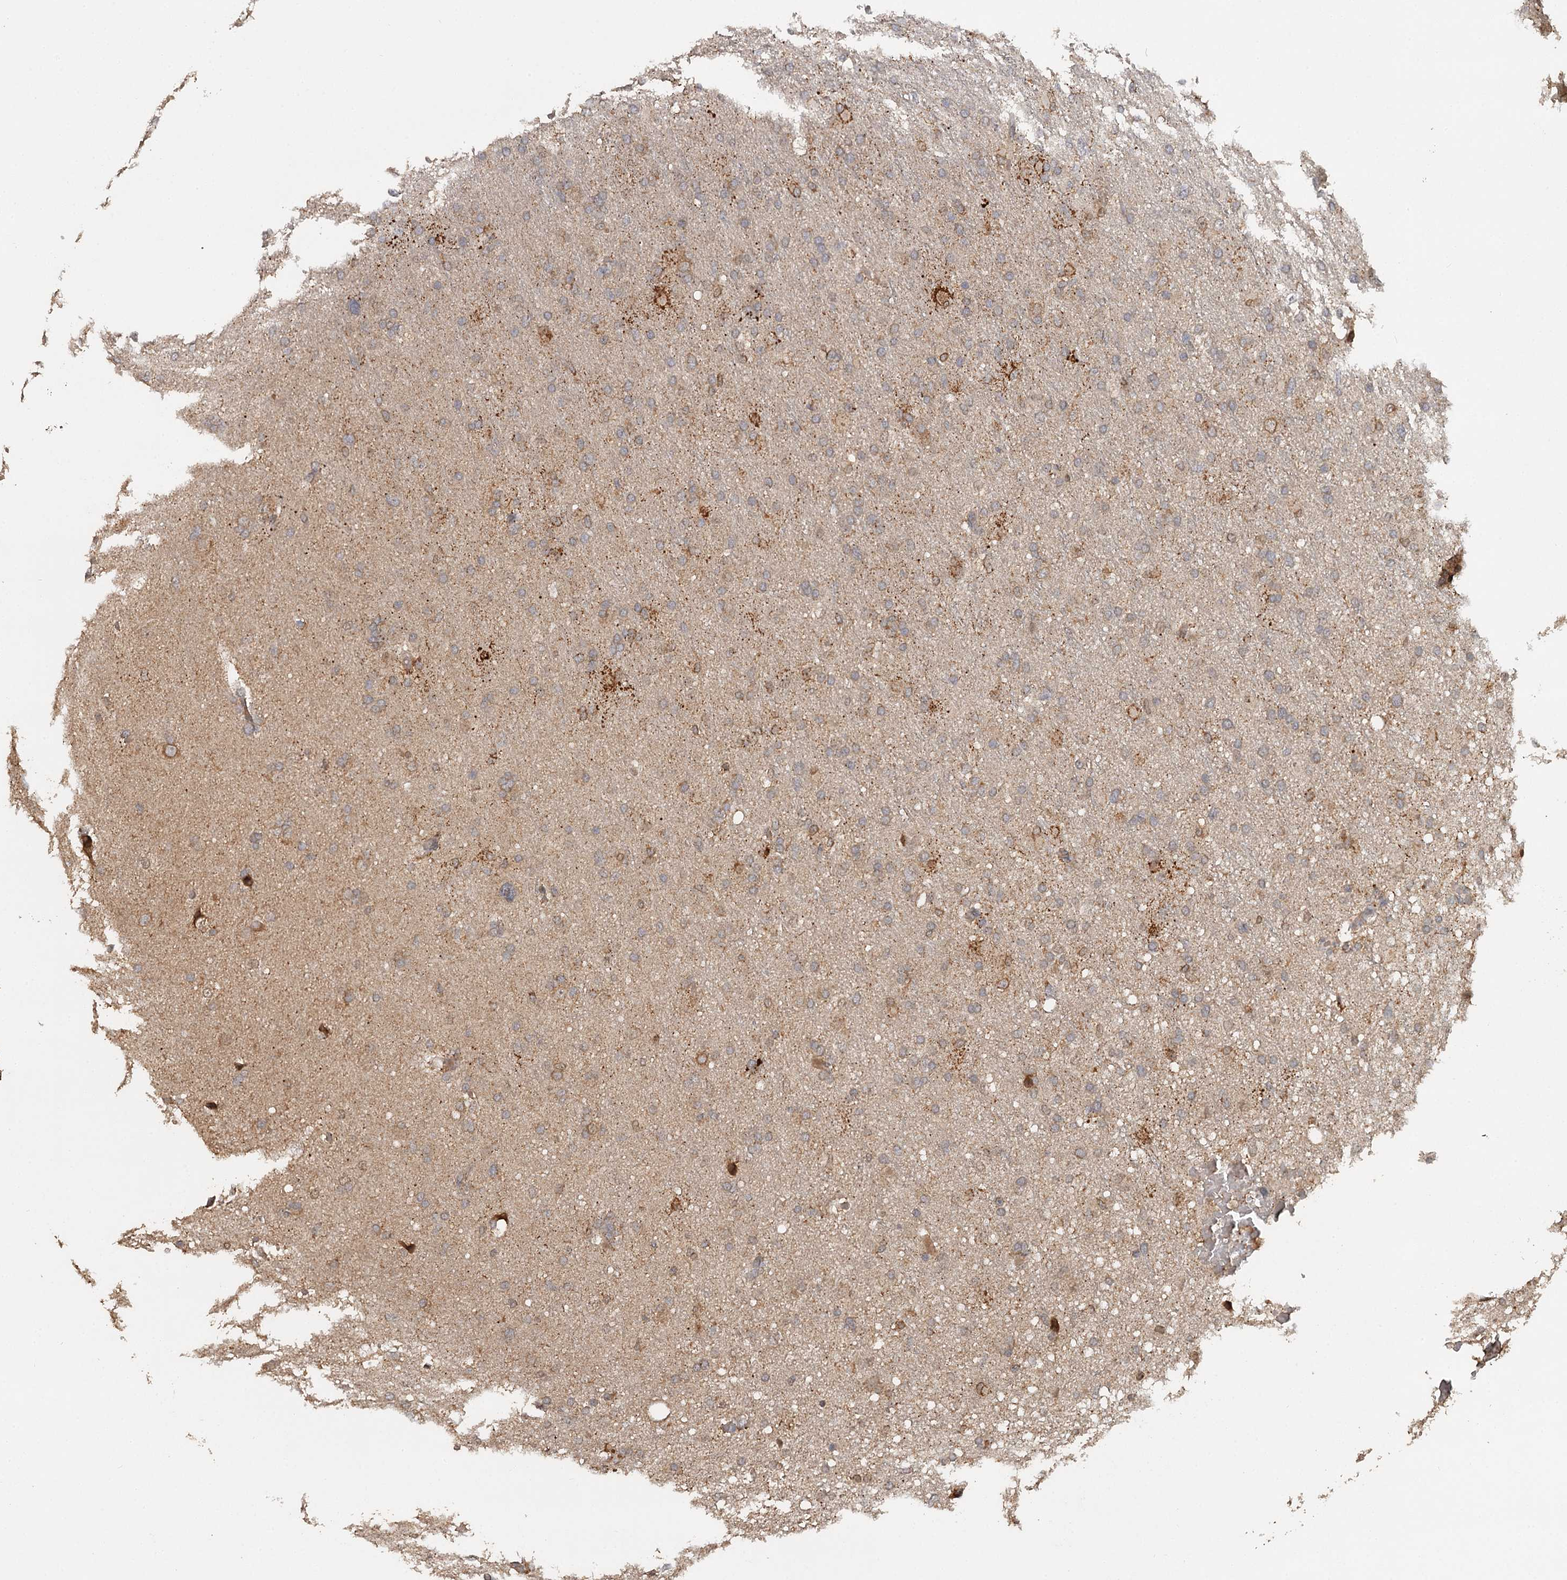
{"staining": {"intensity": "moderate", "quantity": "25%-75%", "location": "cytoplasmic/membranous"}, "tissue": "glioma", "cell_type": "Tumor cells", "image_type": "cancer", "snomed": [{"axis": "morphology", "description": "Glioma, malignant, High grade"}, {"axis": "topography", "description": "Cerebral cortex"}], "caption": "Moderate cytoplasmic/membranous positivity is identified in about 25%-75% of tumor cells in glioma.", "gene": "FAXC", "patient": {"sex": "female", "age": 36}}